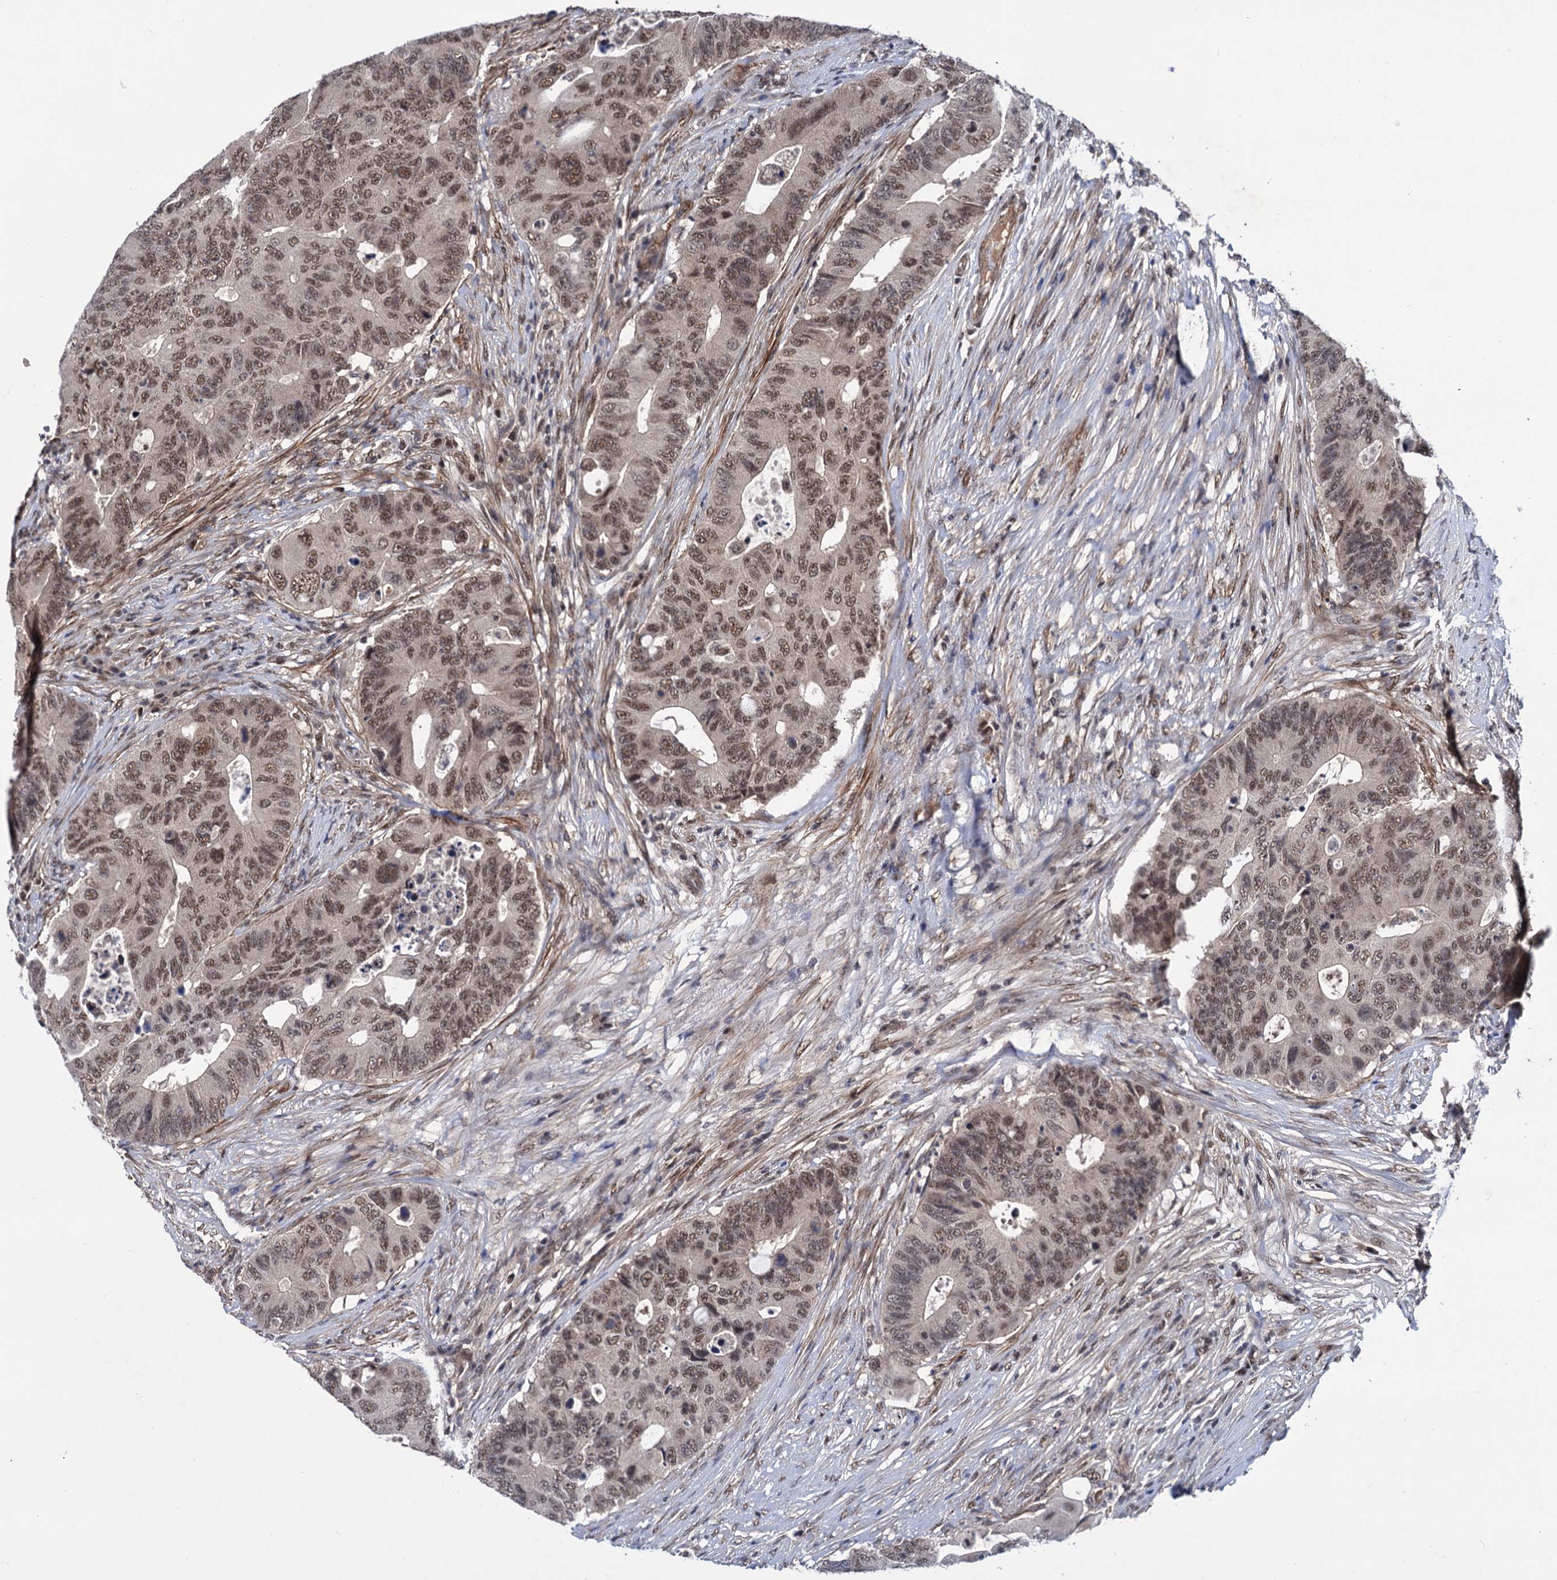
{"staining": {"intensity": "moderate", "quantity": ">75%", "location": "nuclear"}, "tissue": "colorectal cancer", "cell_type": "Tumor cells", "image_type": "cancer", "snomed": [{"axis": "morphology", "description": "Adenocarcinoma, NOS"}, {"axis": "topography", "description": "Colon"}], "caption": "The immunohistochemical stain labels moderate nuclear positivity in tumor cells of adenocarcinoma (colorectal) tissue. Immunohistochemistry (ihc) stains the protein of interest in brown and the nuclei are stained blue.", "gene": "TBC1D12", "patient": {"sex": "male", "age": 71}}